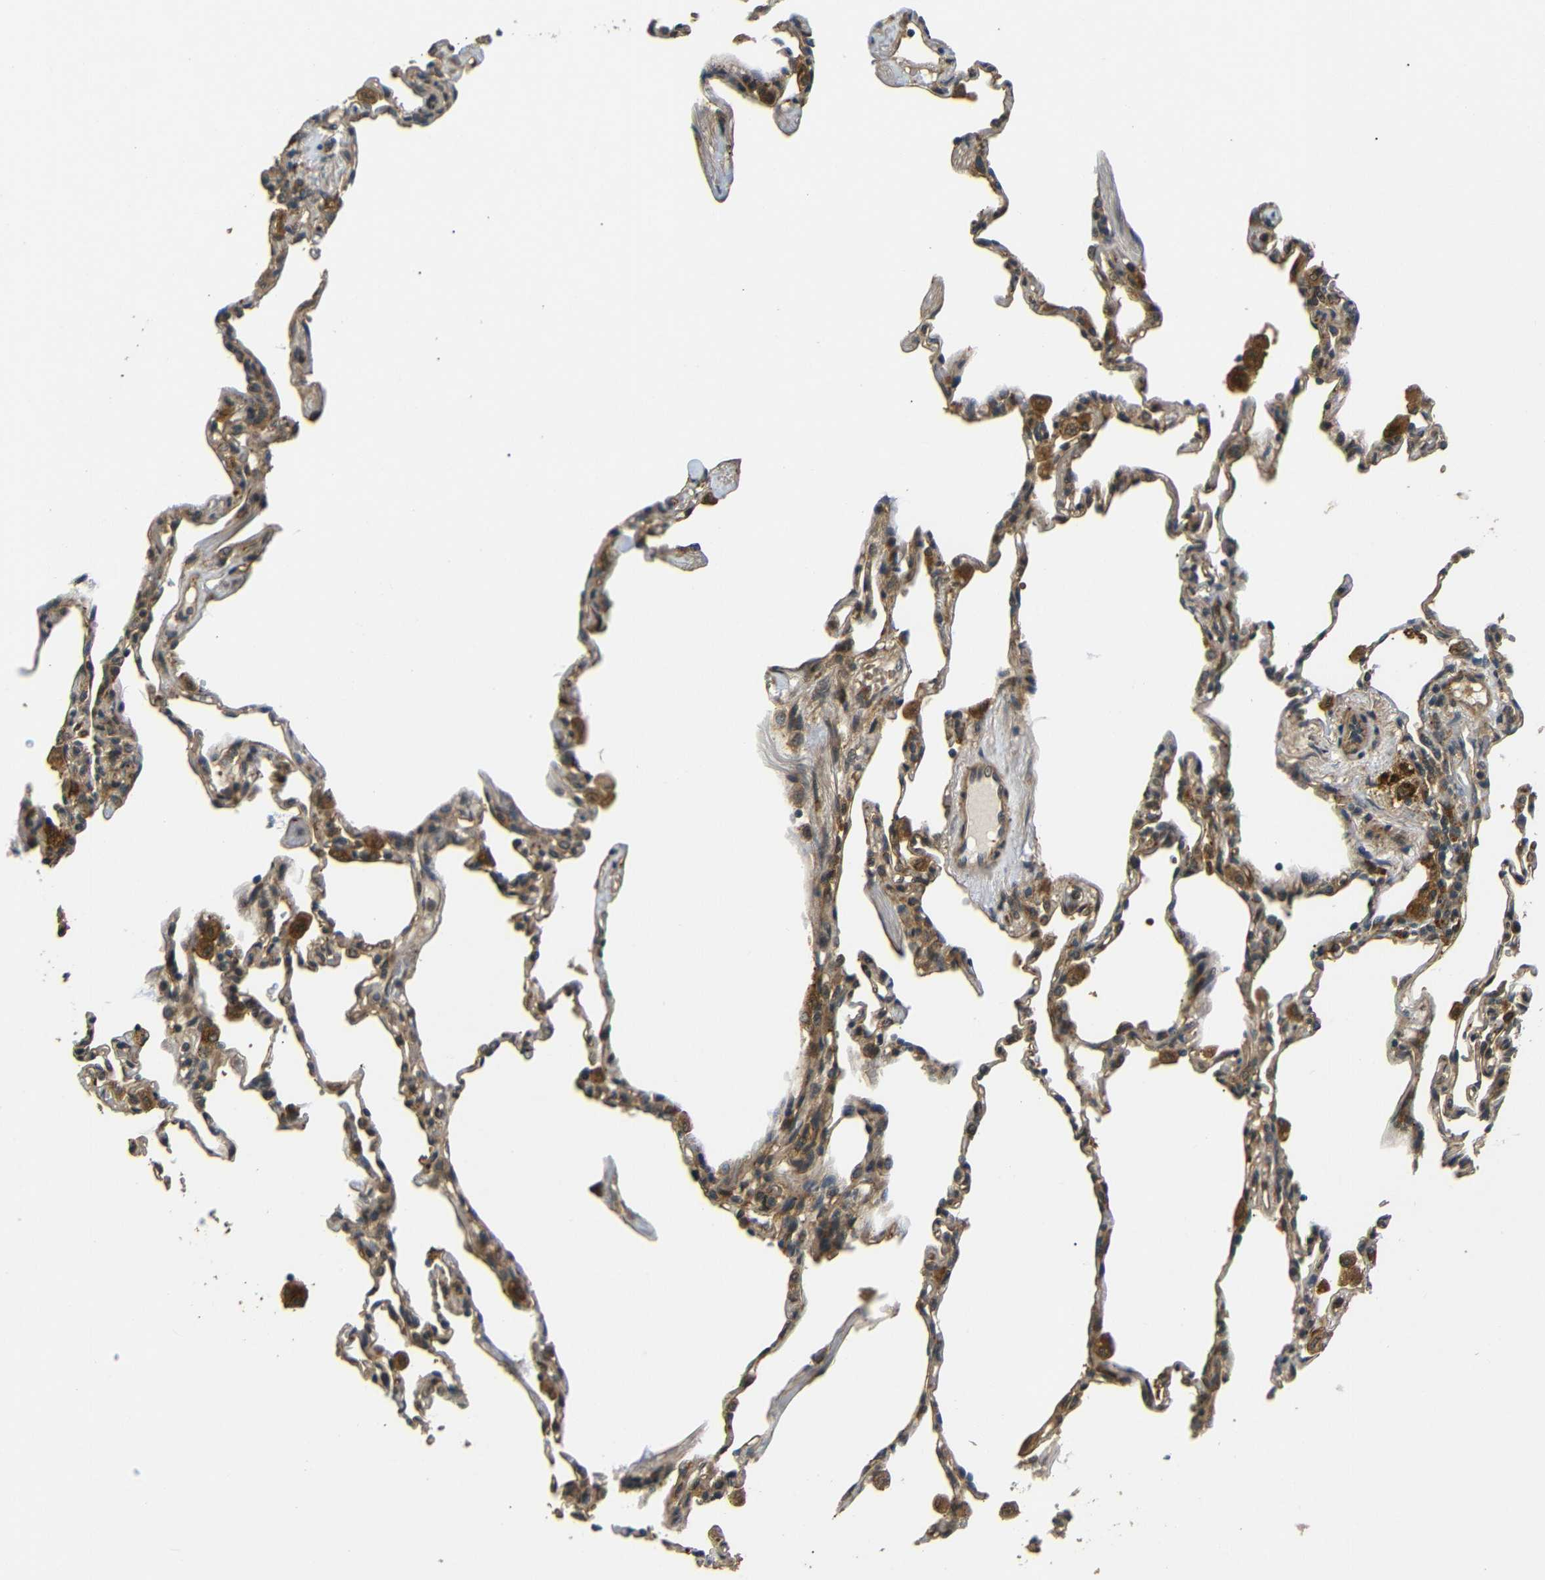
{"staining": {"intensity": "weak", "quantity": ">75%", "location": "cytoplasmic/membranous"}, "tissue": "lung", "cell_type": "Alveolar cells", "image_type": "normal", "snomed": [{"axis": "morphology", "description": "Normal tissue, NOS"}, {"axis": "topography", "description": "Lung"}], "caption": "Protein analysis of unremarkable lung demonstrates weak cytoplasmic/membranous positivity in about >75% of alveolar cells. Immunohistochemistry (ihc) stains the protein of interest in brown and the nuclei are stained blue.", "gene": "EPHB2", "patient": {"sex": "male", "age": 59}}